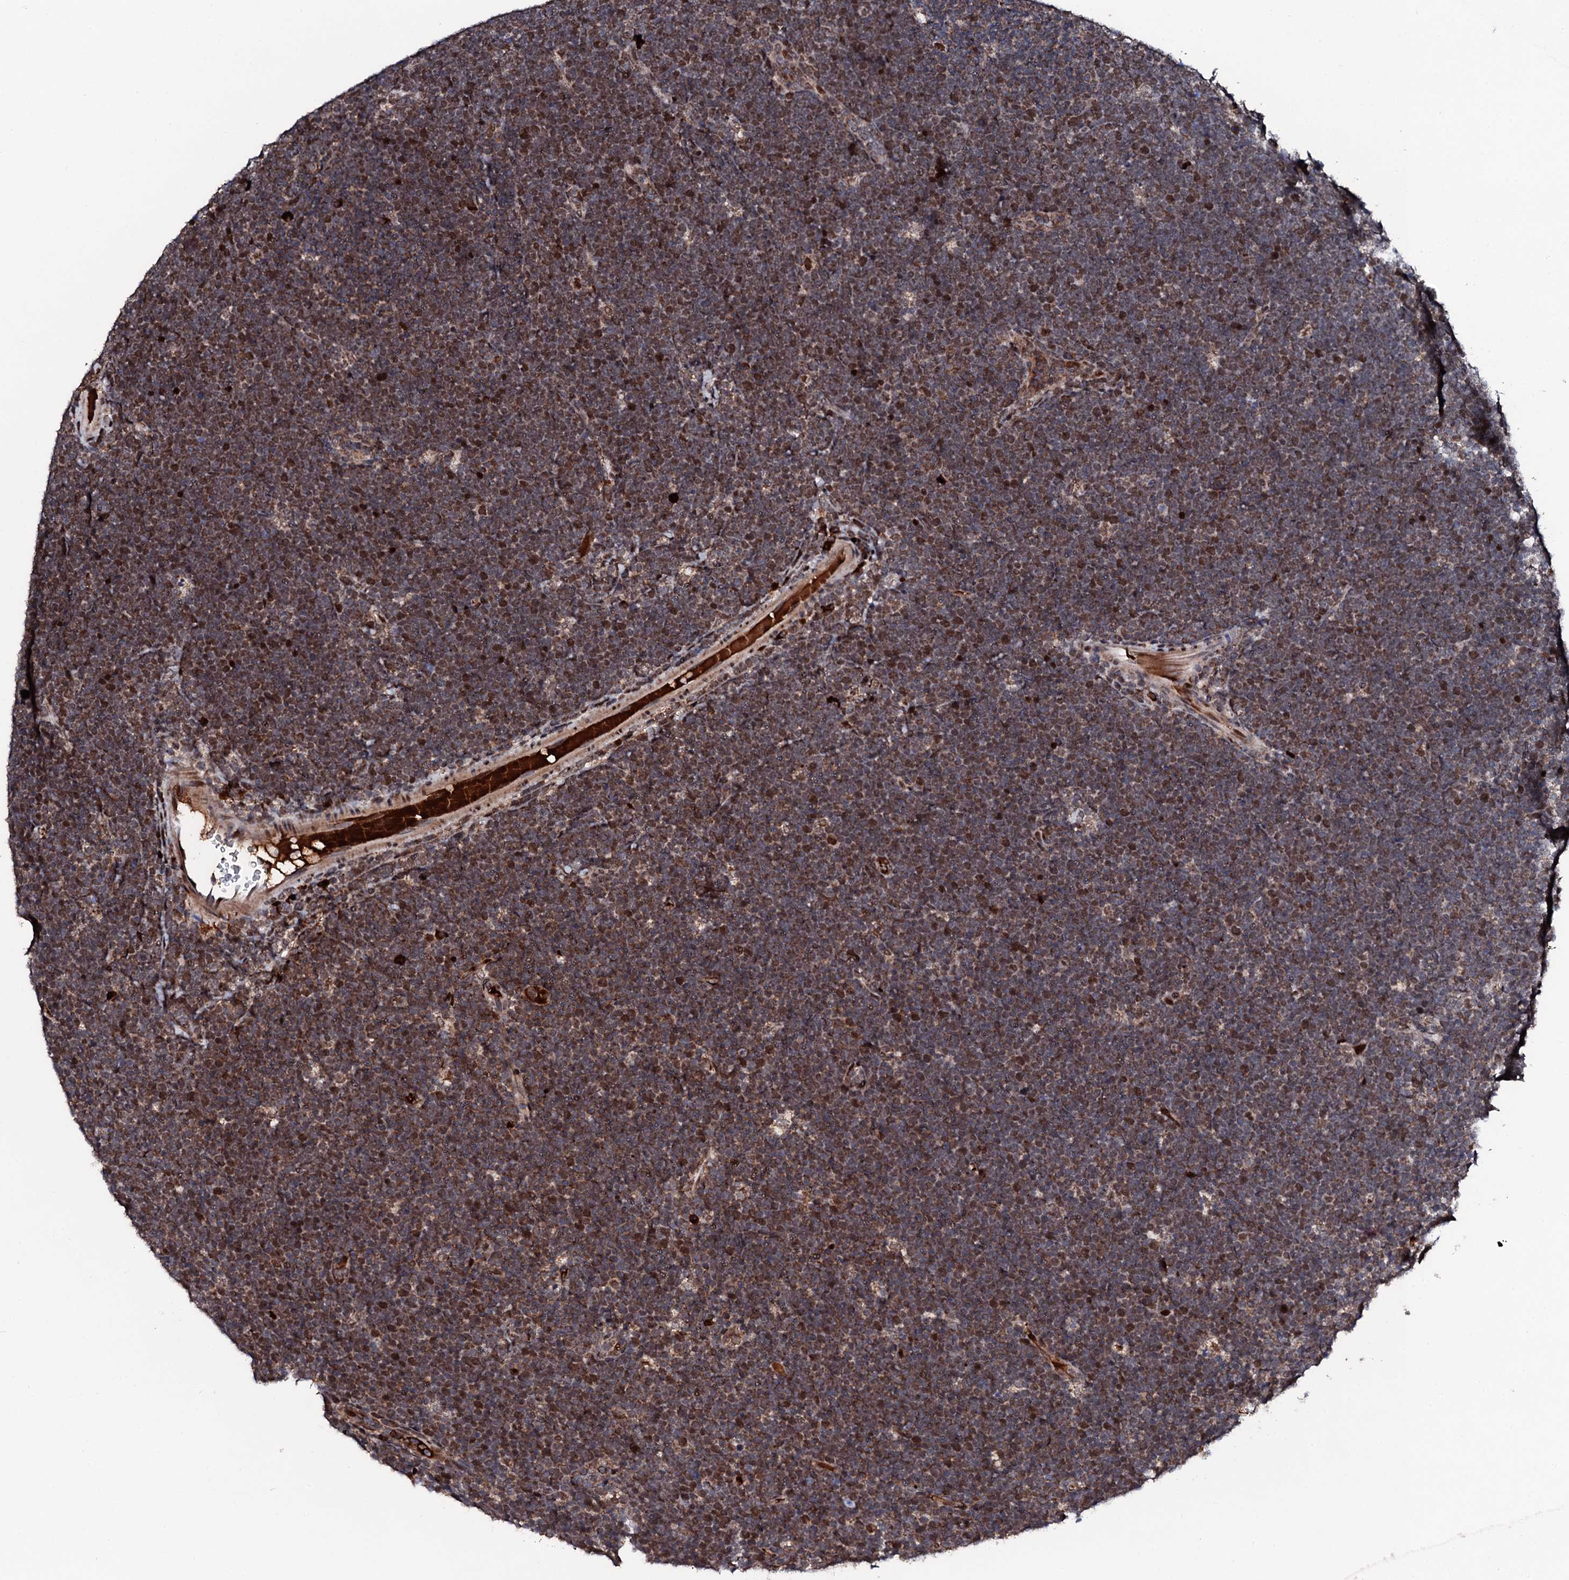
{"staining": {"intensity": "moderate", "quantity": ">75%", "location": "nuclear"}, "tissue": "lymphoma", "cell_type": "Tumor cells", "image_type": "cancer", "snomed": [{"axis": "morphology", "description": "Malignant lymphoma, non-Hodgkin's type, High grade"}, {"axis": "topography", "description": "Lymph node"}], "caption": "Immunohistochemical staining of human malignant lymphoma, non-Hodgkin's type (high-grade) displays medium levels of moderate nuclear protein positivity in about >75% of tumor cells.", "gene": "KIF18A", "patient": {"sex": "male", "age": 13}}